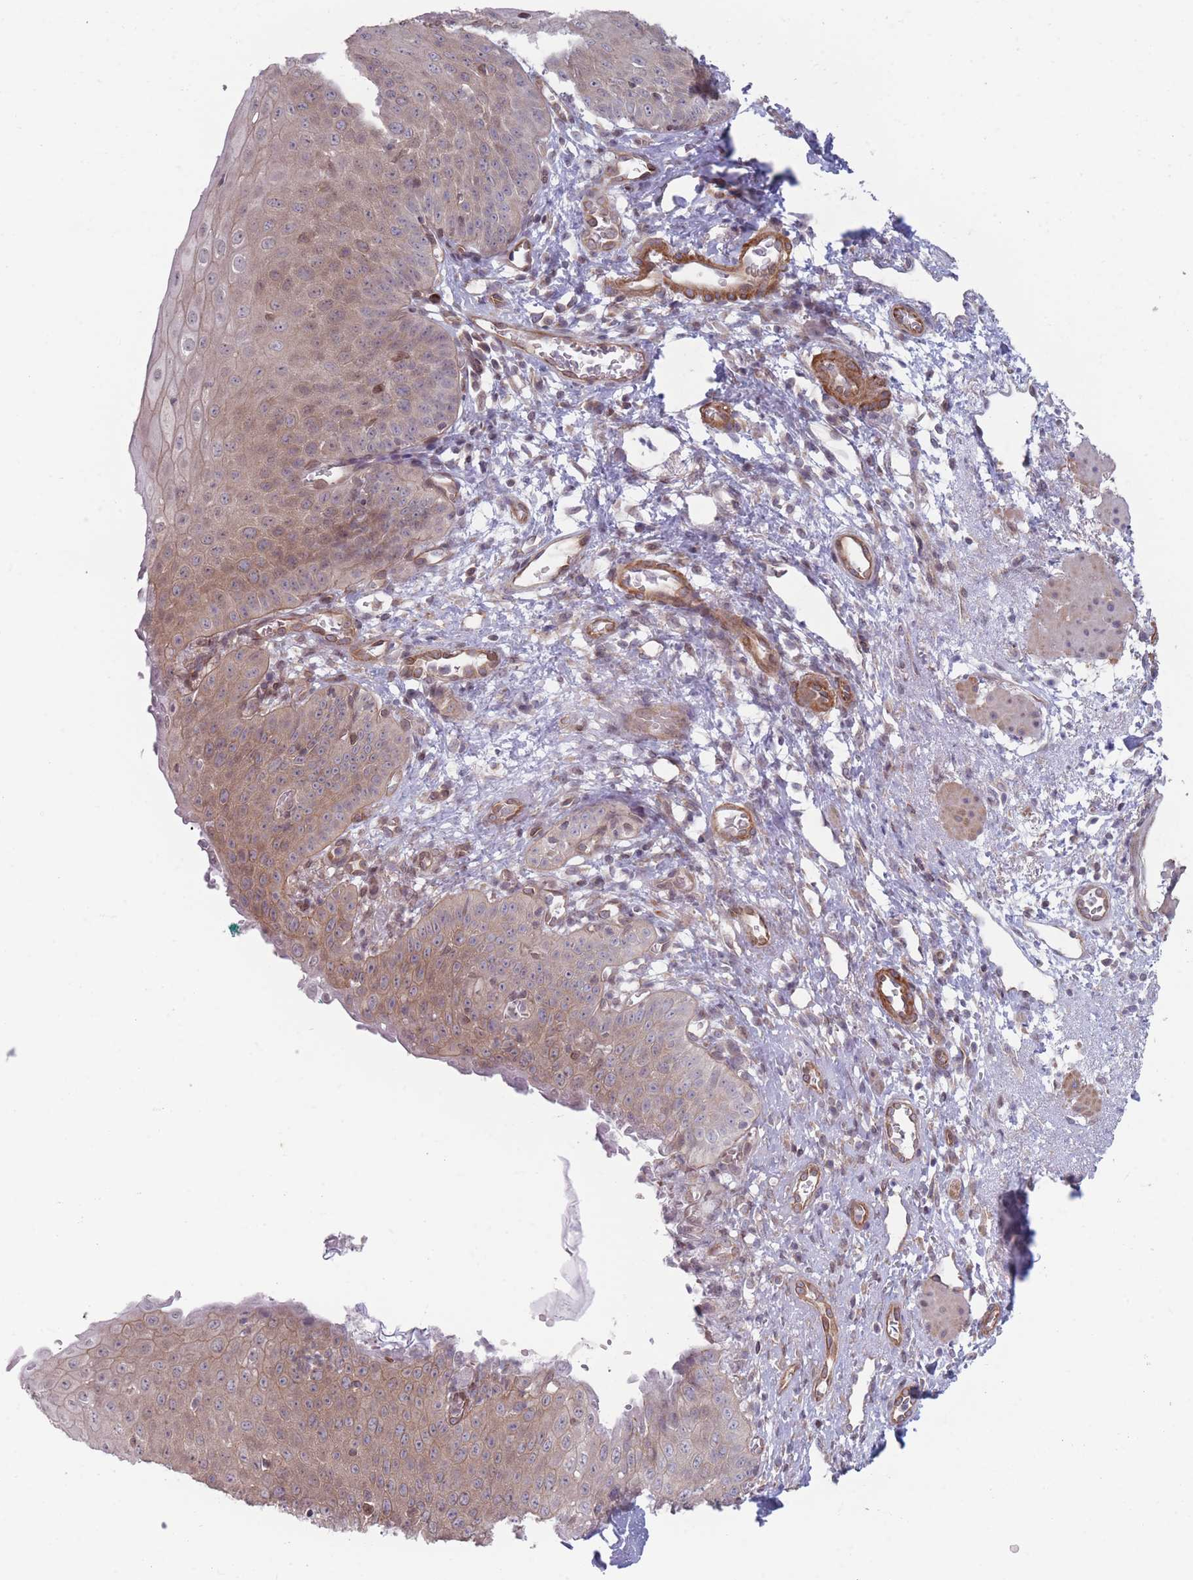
{"staining": {"intensity": "moderate", "quantity": "25%-75%", "location": "cytoplasmic/membranous"}, "tissue": "esophagus", "cell_type": "Squamous epithelial cells", "image_type": "normal", "snomed": [{"axis": "morphology", "description": "Normal tissue, NOS"}, {"axis": "topography", "description": "Esophagus"}], "caption": "Immunohistochemical staining of benign esophagus reveals moderate cytoplasmic/membranous protein expression in about 25%-75% of squamous epithelial cells.", "gene": "VRK2", "patient": {"sex": "male", "age": 71}}